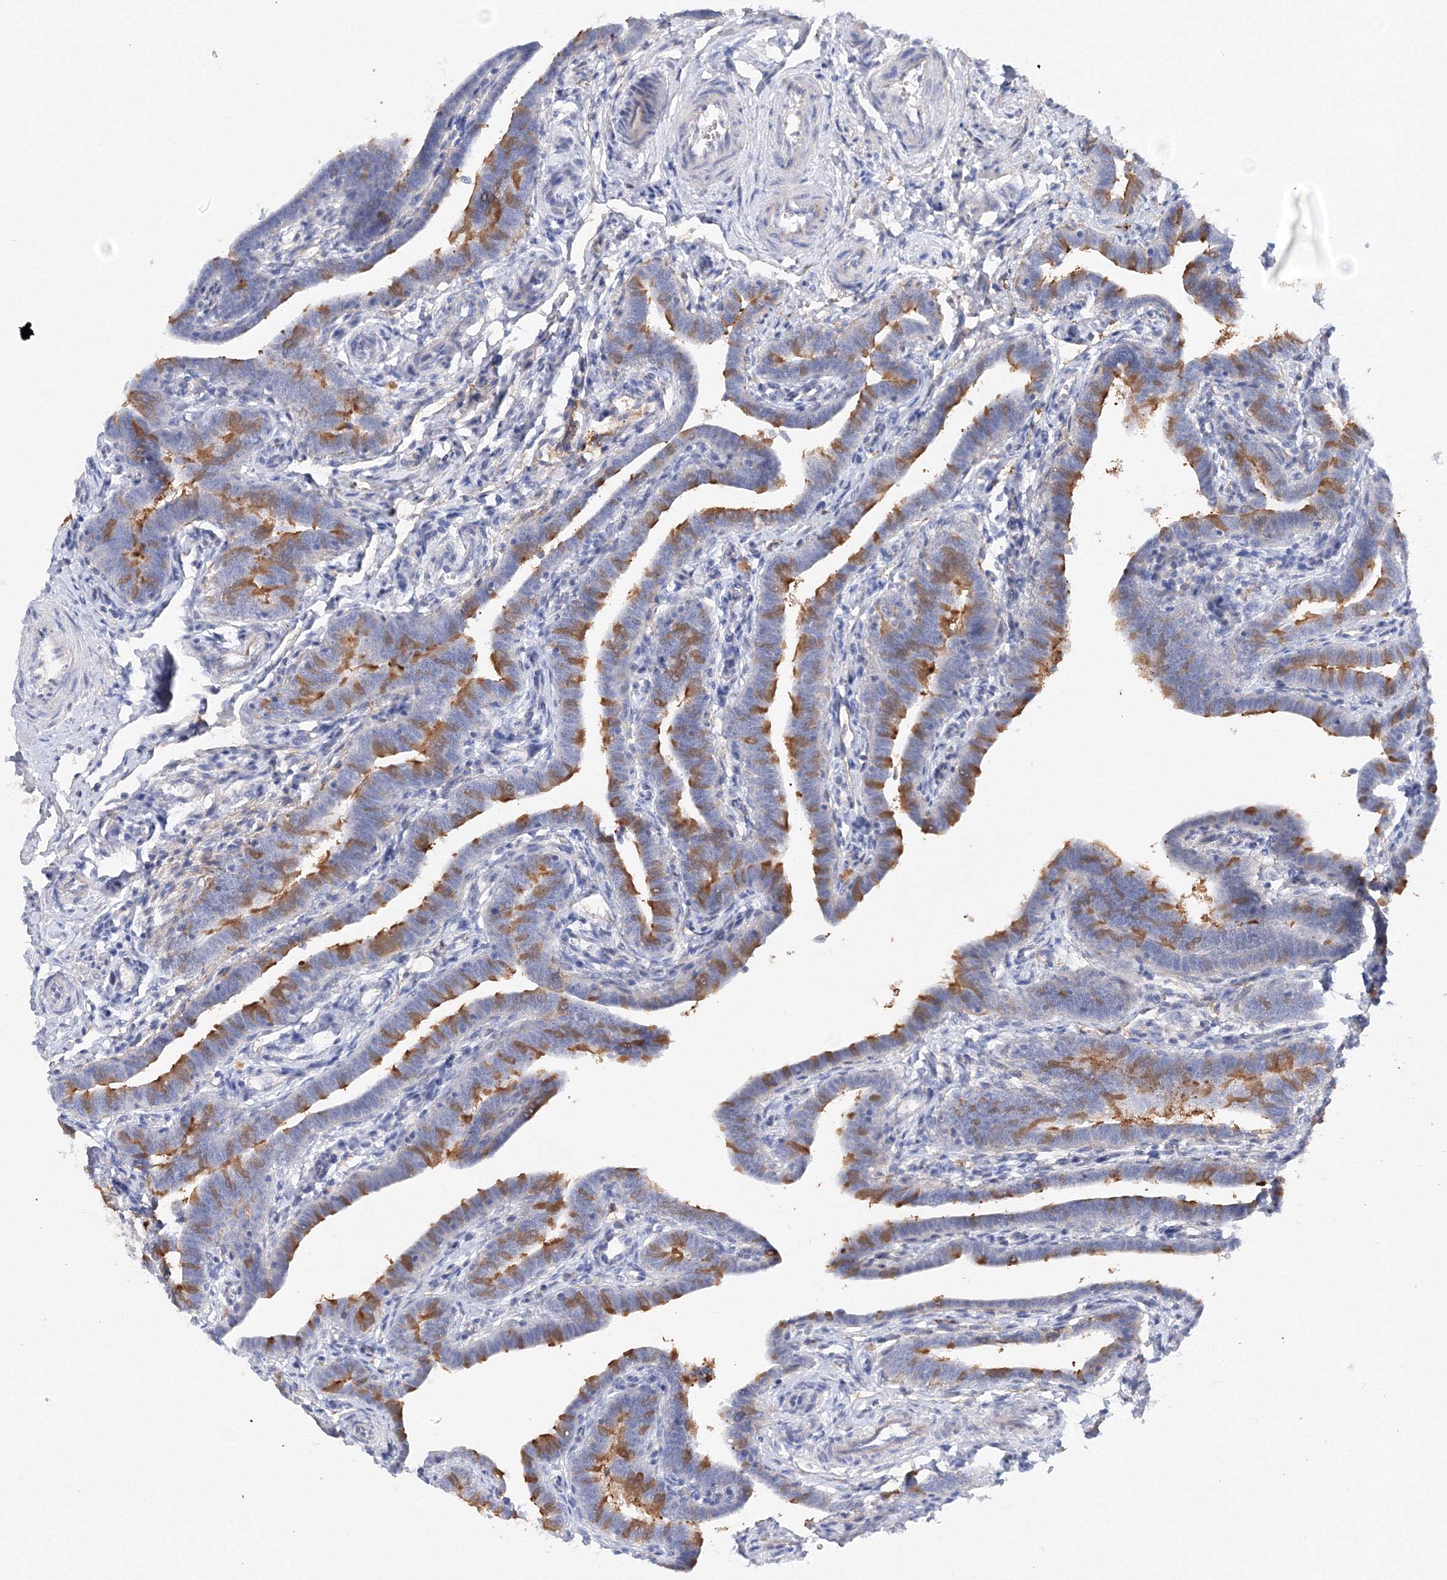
{"staining": {"intensity": "moderate", "quantity": "25%-75%", "location": "cytoplasmic/membranous"}, "tissue": "fallopian tube", "cell_type": "Glandular cells", "image_type": "normal", "snomed": [{"axis": "morphology", "description": "Normal tissue, NOS"}, {"axis": "topography", "description": "Fallopian tube"}], "caption": "This is a histology image of IHC staining of normal fallopian tube, which shows moderate staining in the cytoplasmic/membranous of glandular cells.", "gene": "TAMM41", "patient": {"sex": "female", "age": 36}}